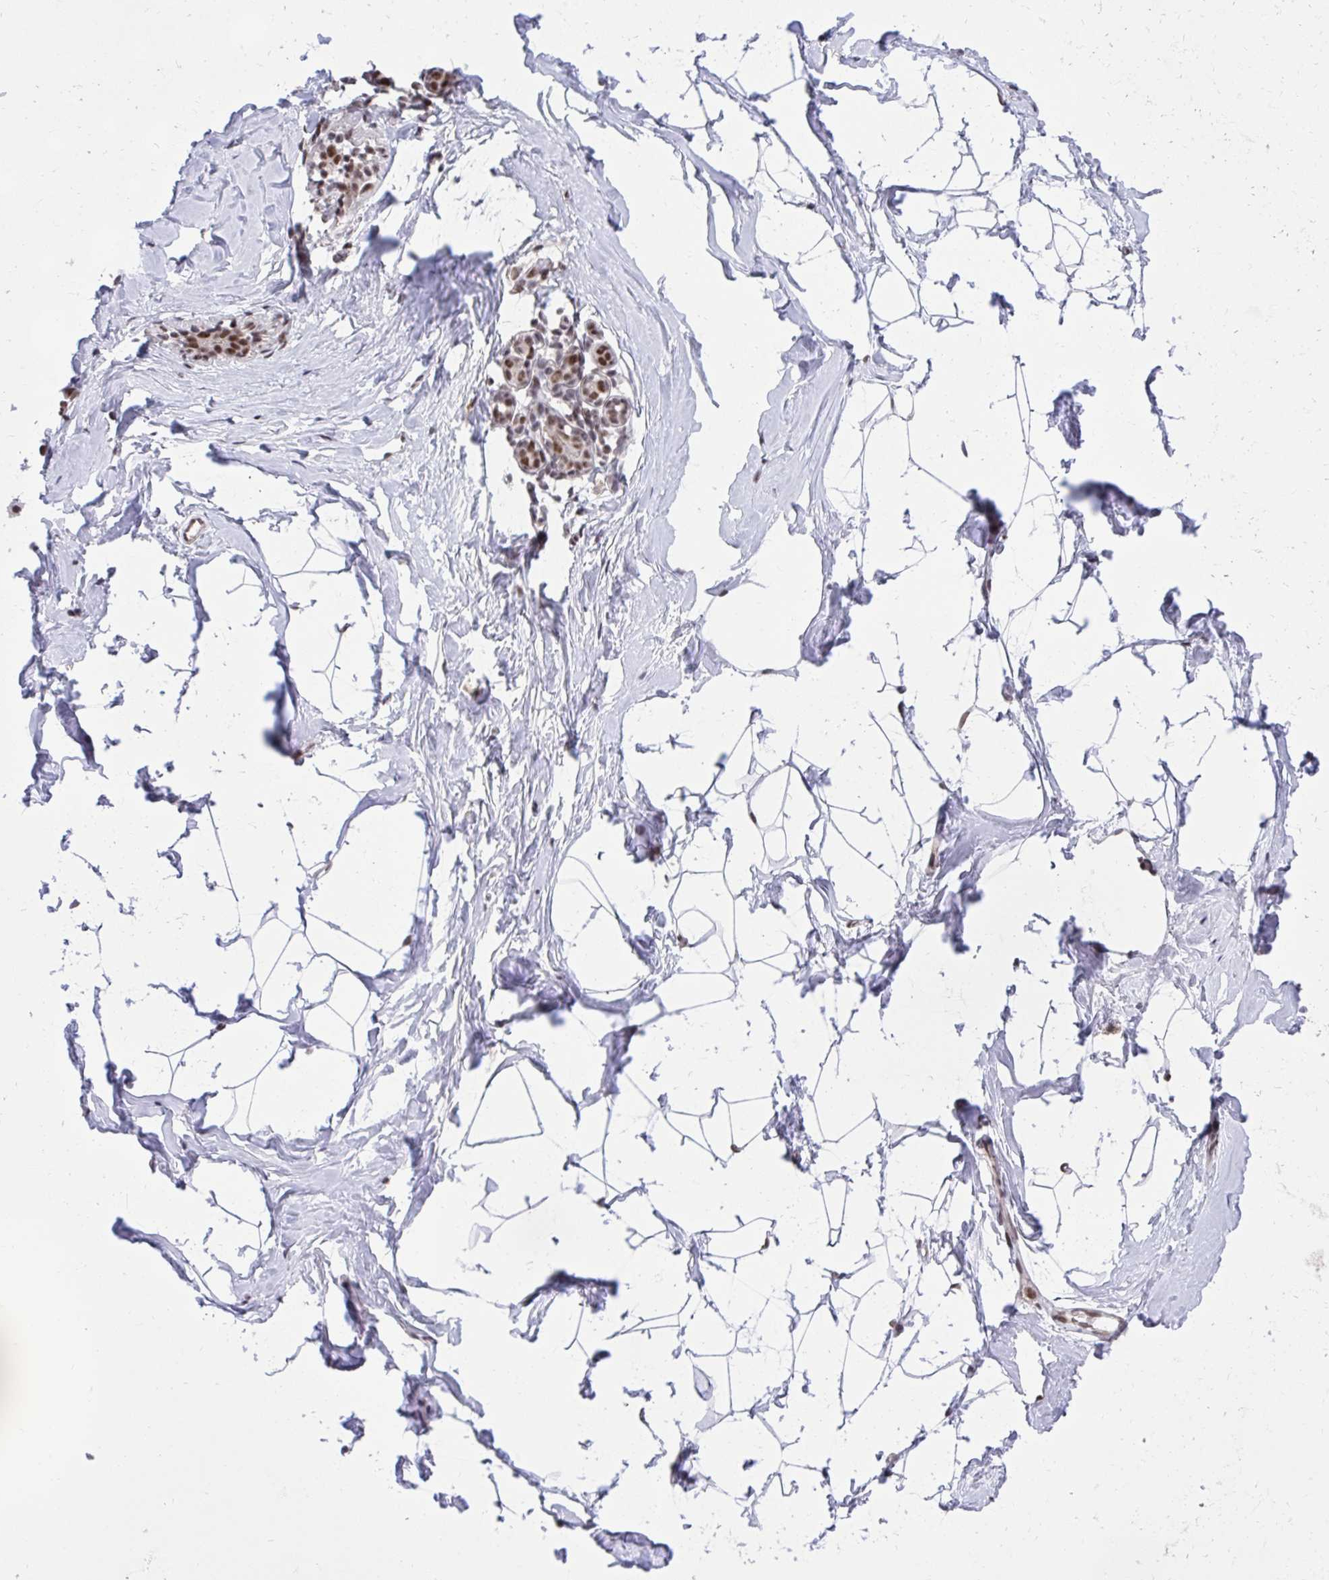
{"staining": {"intensity": "negative", "quantity": "none", "location": "none"}, "tissue": "breast", "cell_type": "Adipocytes", "image_type": "normal", "snomed": [{"axis": "morphology", "description": "Normal tissue, NOS"}, {"axis": "topography", "description": "Breast"}], "caption": "Adipocytes show no significant positivity in benign breast. Brightfield microscopy of immunohistochemistry stained with DAB (brown) and hematoxylin (blue), captured at high magnification.", "gene": "SYNE4", "patient": {"sex": "female", "age": 32}}